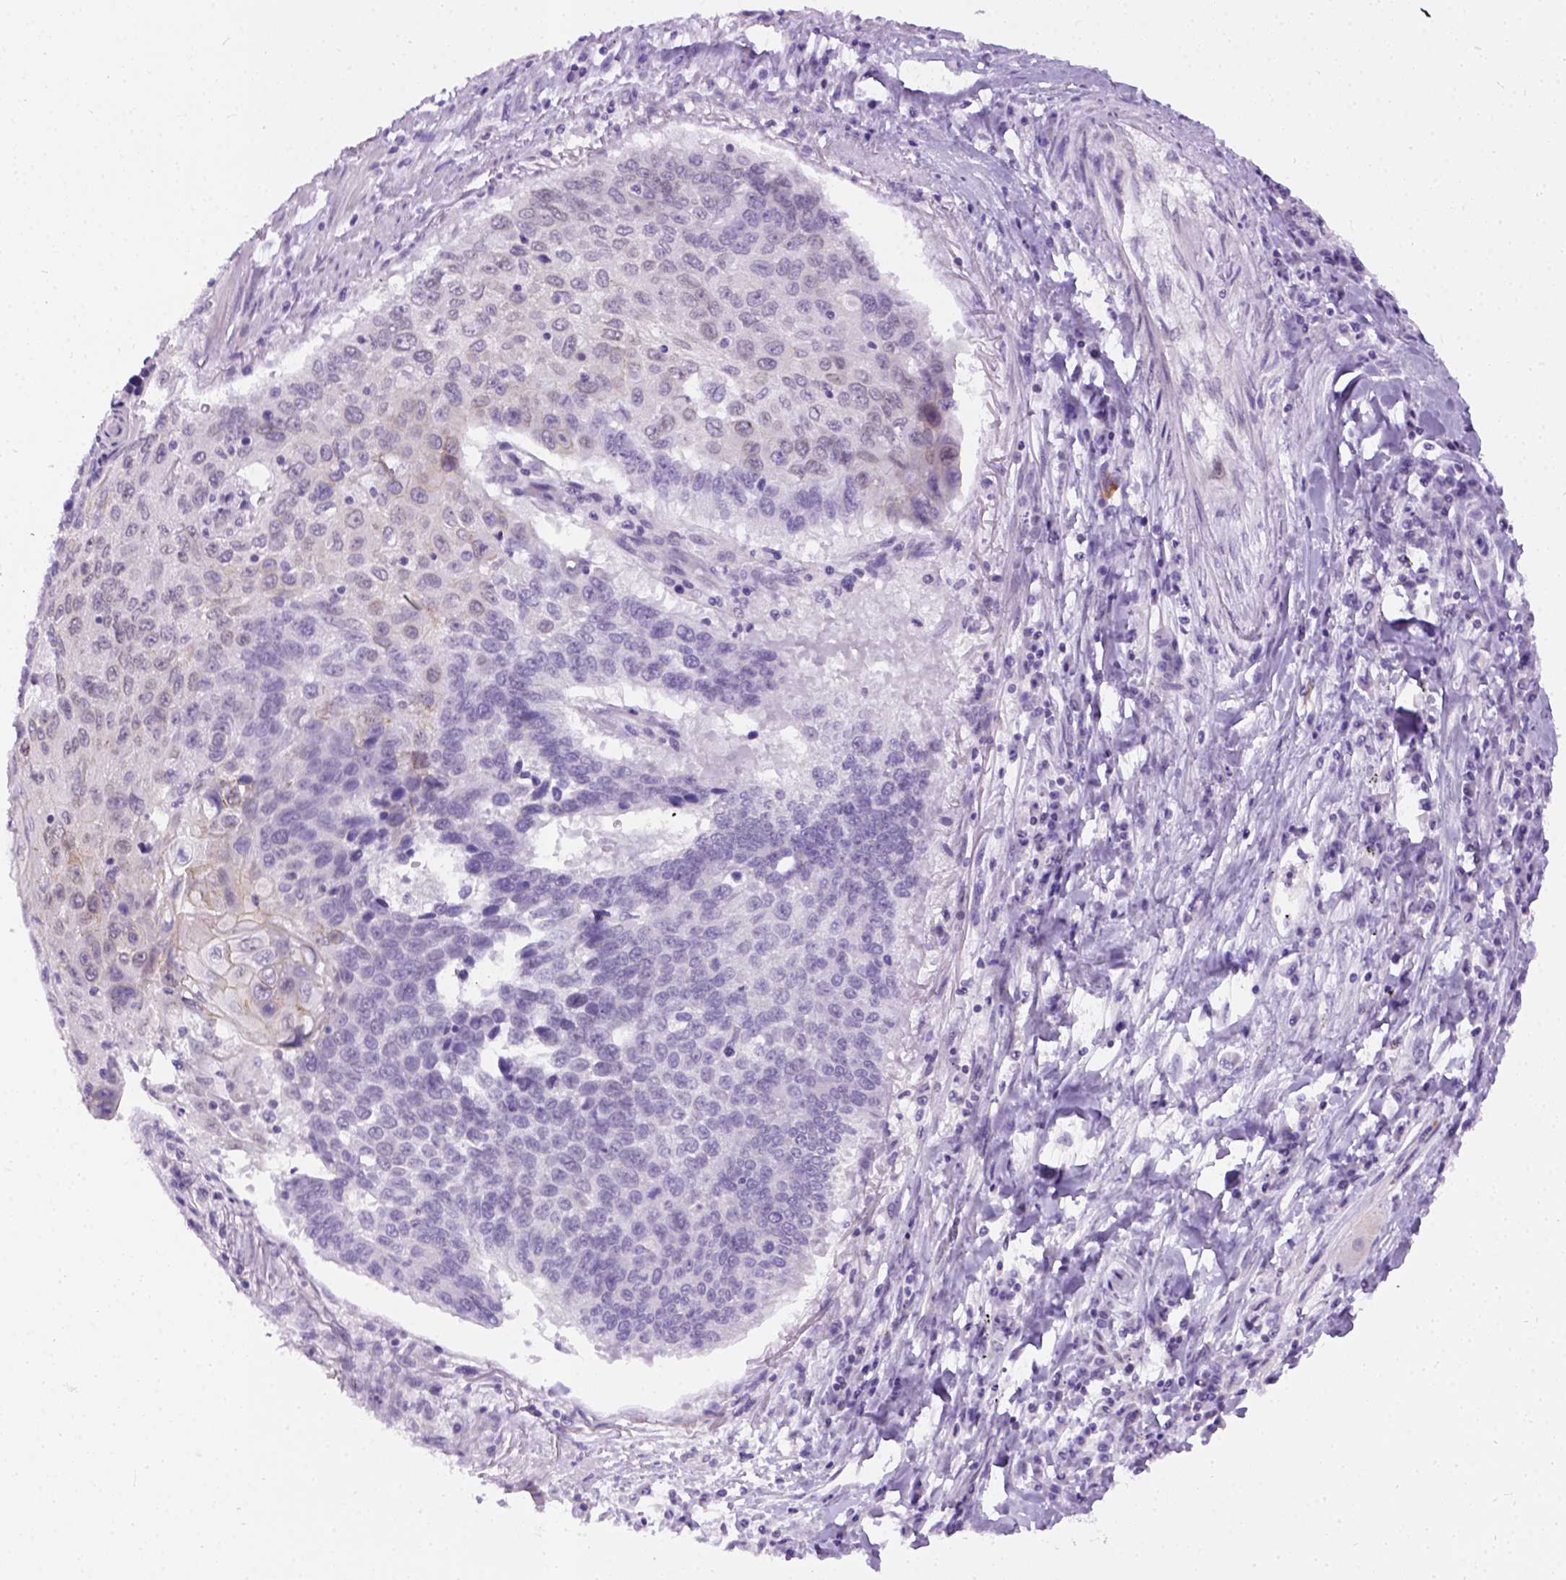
{"staining": {"intensity": "negative", "quantity": "none", "location": "none"}, "tissue": "lung cancer", "cell_type": "Tumor cells", "image_type": "cancer", "snomed": [{"axis": "morphology", "description": "Squamous cell carcinoma, NOS"}, {"axis": "topography", "description": "Lung"}], "caption": "Tumor cells are negative for protein expression in human squamous cell carcinoma (lung).", "gene": "FAM184B", "patient": {"sex": "male", "age": 73}}